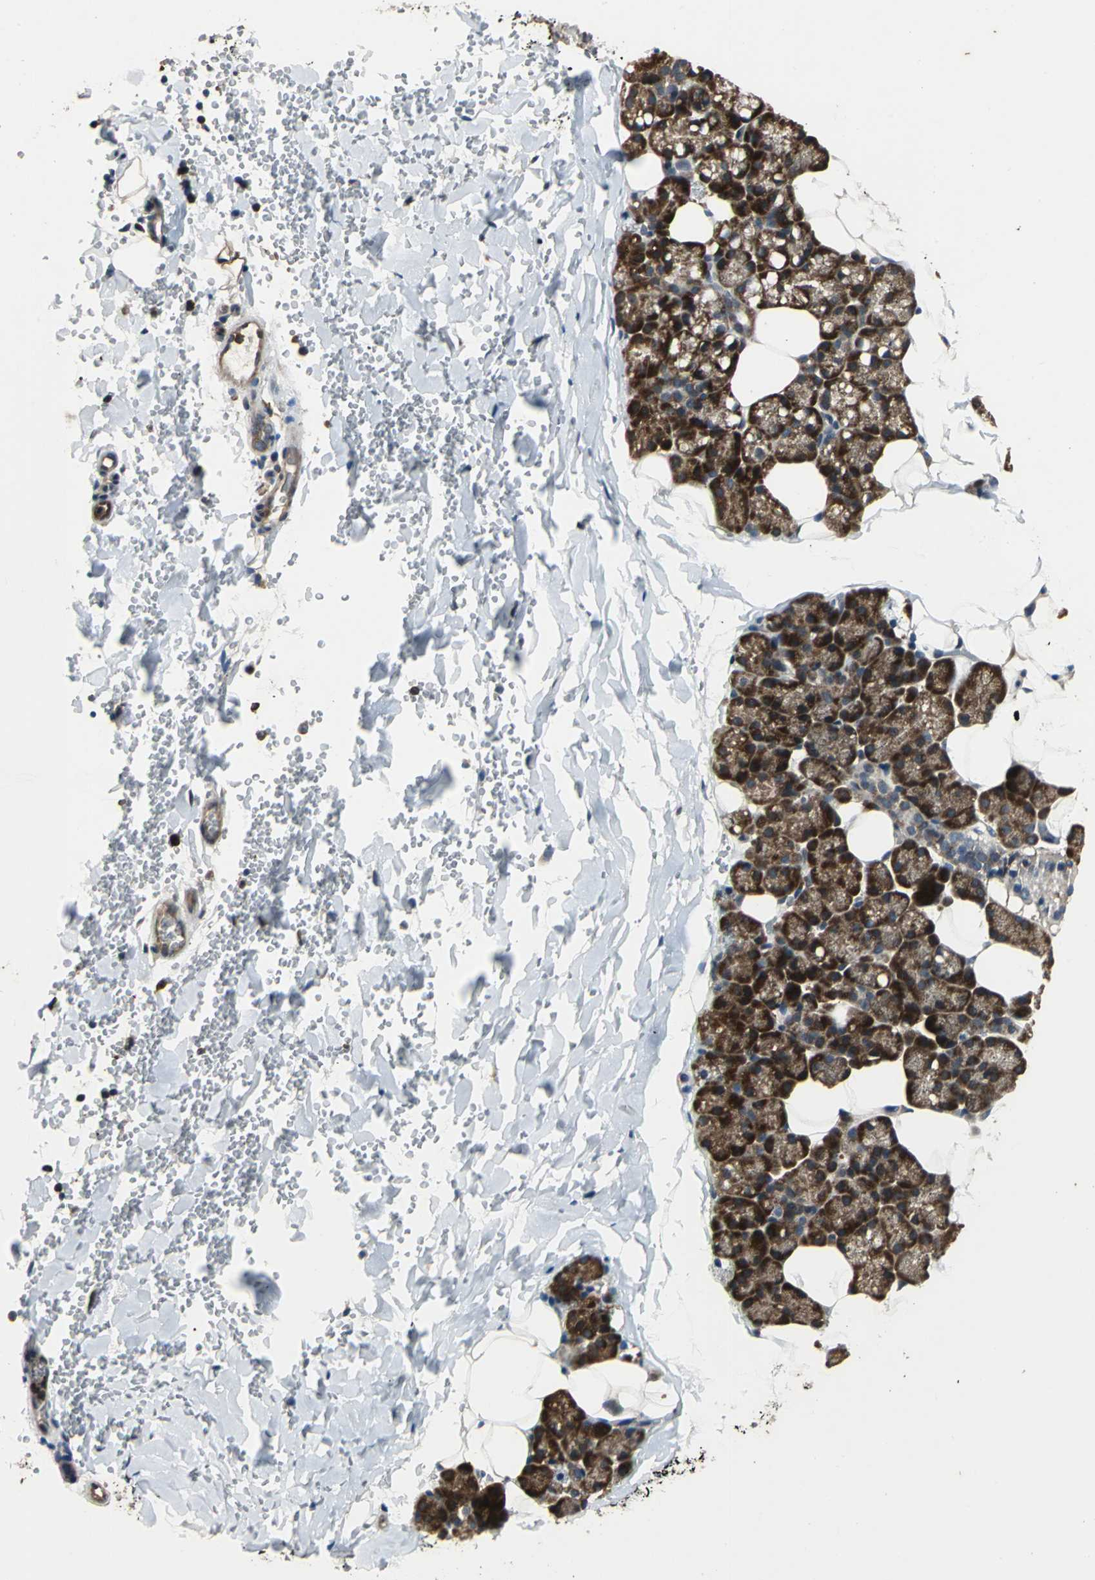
{"staining": {"intensity": "strong", "quantity": ">75%", "location": "cytoplasmic/membranous,nuclear"}, "tissue": "salivary gland", "cell_type": "Glandular cells", "image_type": "normal", "snomed": [{"axis": "morphology", "description": "Normal tissue, NOS"}, {"axis": "topography", "description": "Lymph node"}, {"axis": "topography", "description": "Salivary gland"}], "caption": "Immunohistochemical staining of unremarkable human salivary gland reveals >75% levels of strong cytoplasmic/membranous,nuclear protein staining in approximately >75% of glandular cells. (Stains: DAB (3,3'-diaminobenzidine) in brown, nuclei in blue, Microscopy: brightfield microscopy at high magnification).", "gene": "EIF2B2", "patient": {"sex": "male", "age": 8}}